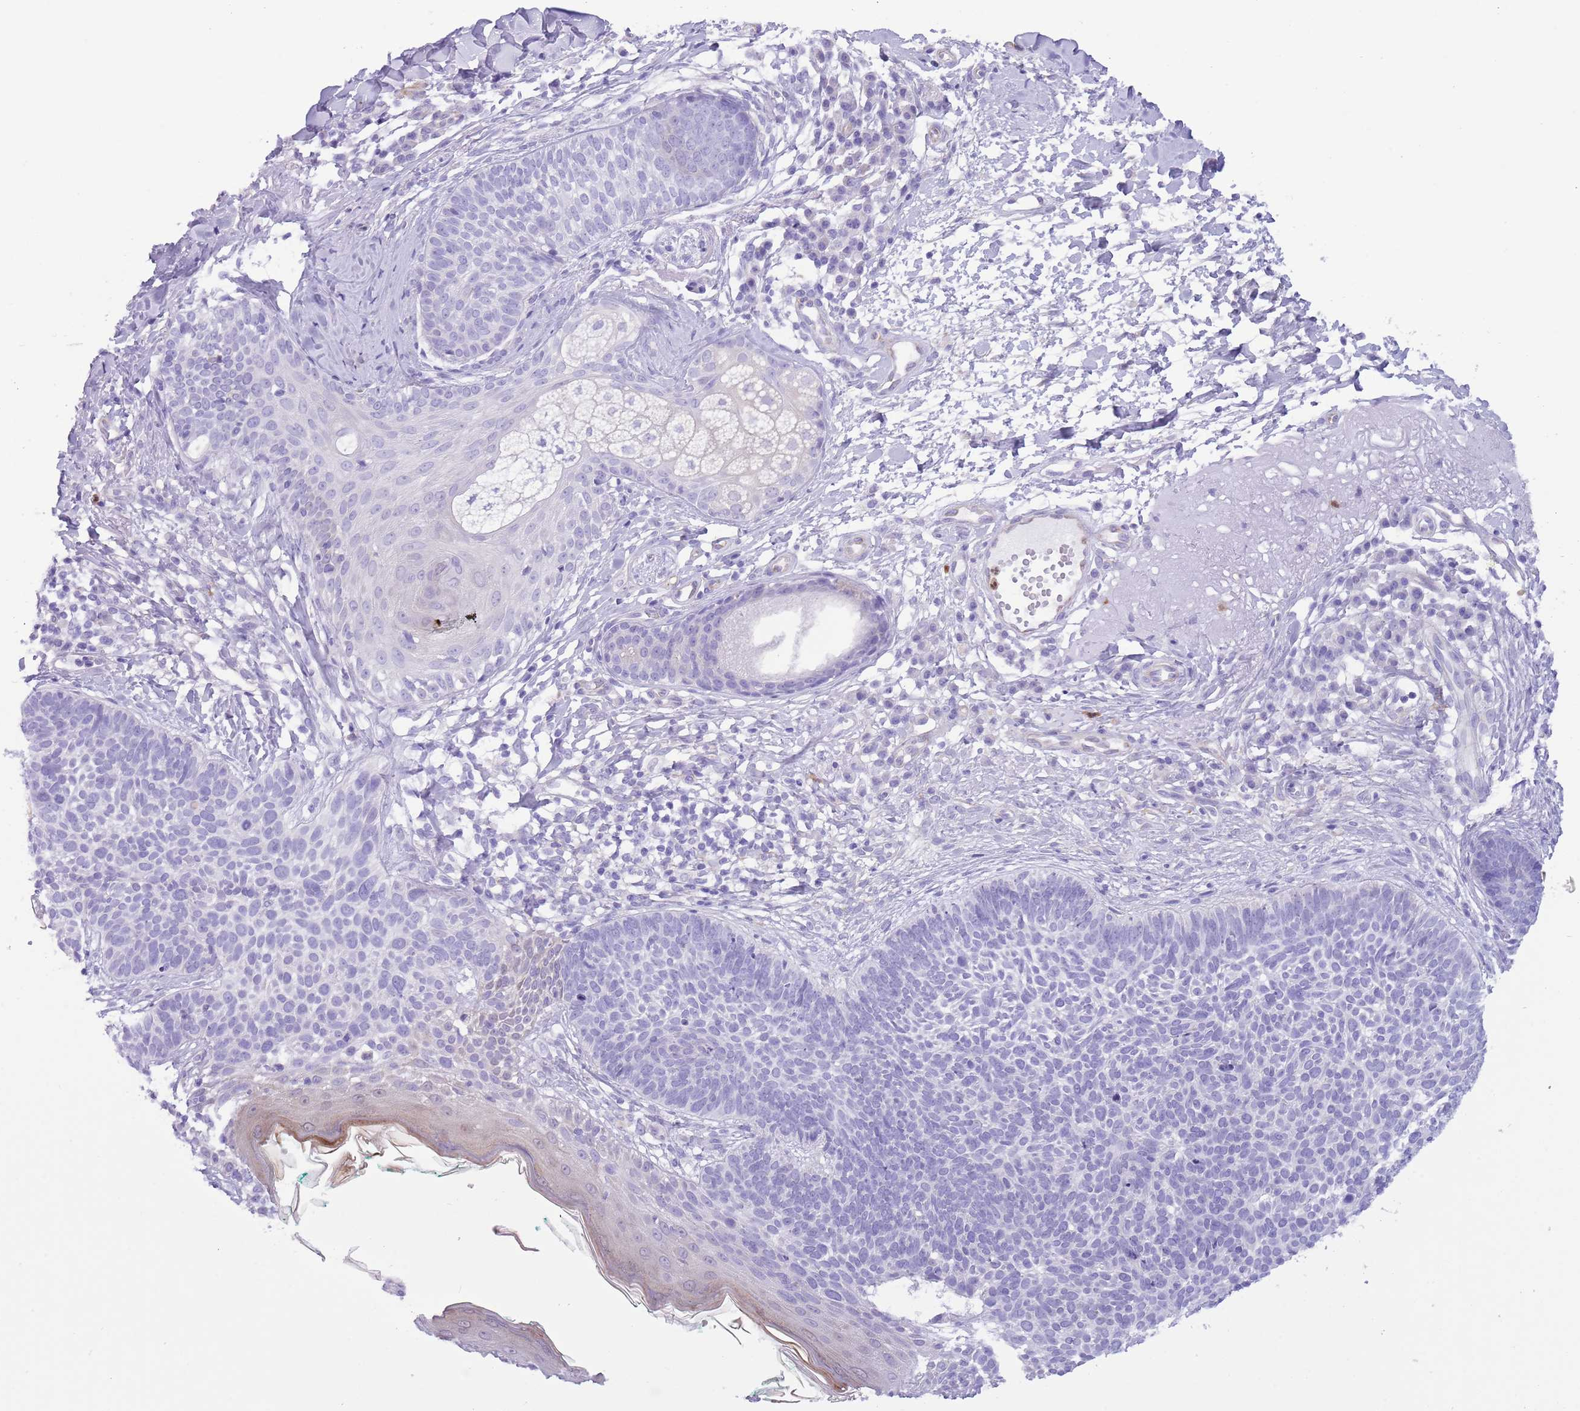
{"staining": {"intensity": "weak", "quantity": "<25%", "location": "cytoplasmic/membranous"}, "tissue": "skin cancer", "cell_type": "Tumor cells", "image_type": "cancer", "snomed": [{"axis": "morphology", "description": "Basal cell carcinoma"}, {"axis": "topography", "description": "Skin"}], "caption": "Human skin cancer stained for a protein using immunohistochemistry (IHC) reveals no staining in tumor cells.", "gene": "OR6M1", "patient": {"sex": "male", "age": 72}}